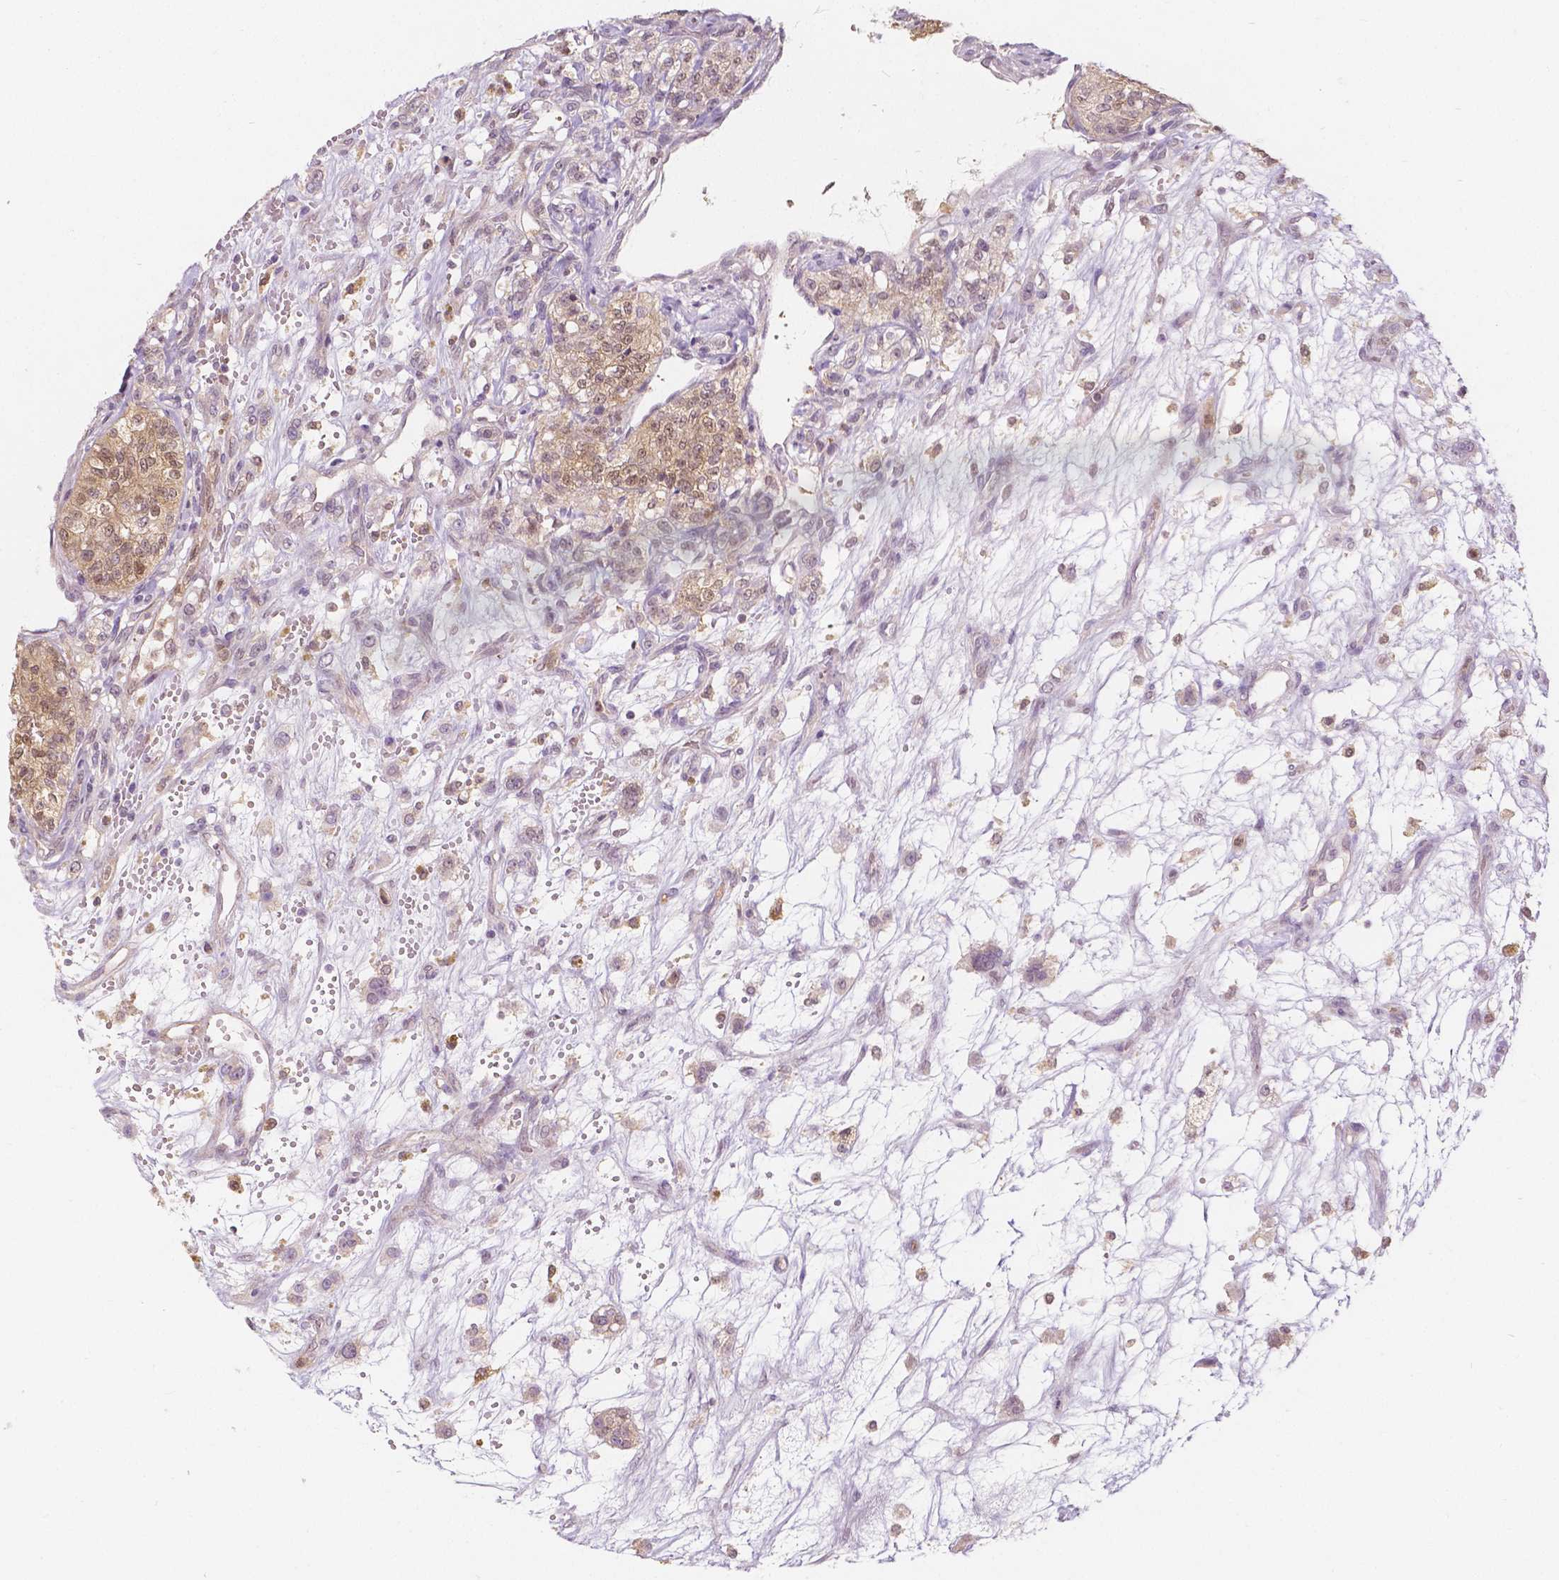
{"staining": {"intensity": "weak", "quantity": "25%-75%", "location": "cytoplasmic/membranous,nuclear"}, "tissue": "renal cancer", "cell_type": "Tumor cells", "image_type": "cancer", "snomed": [{"axis": "morphology", "description": "Adenocarcinoma, NOS"}, {"axis": "topography", "description": "Kidney"}], "caption": "The immunohistochemical stain highlights weak cytoplasmic/membranous and nuclear expression in tumor cells of renal cancer (adenocarcinoma) tissue. (DAB (3,3'-diaminobenzidine) IHC with brightfield microscopy, high magnification).", "gene": "NAPRT", "patient": {"sex": "female", "age": 63}}